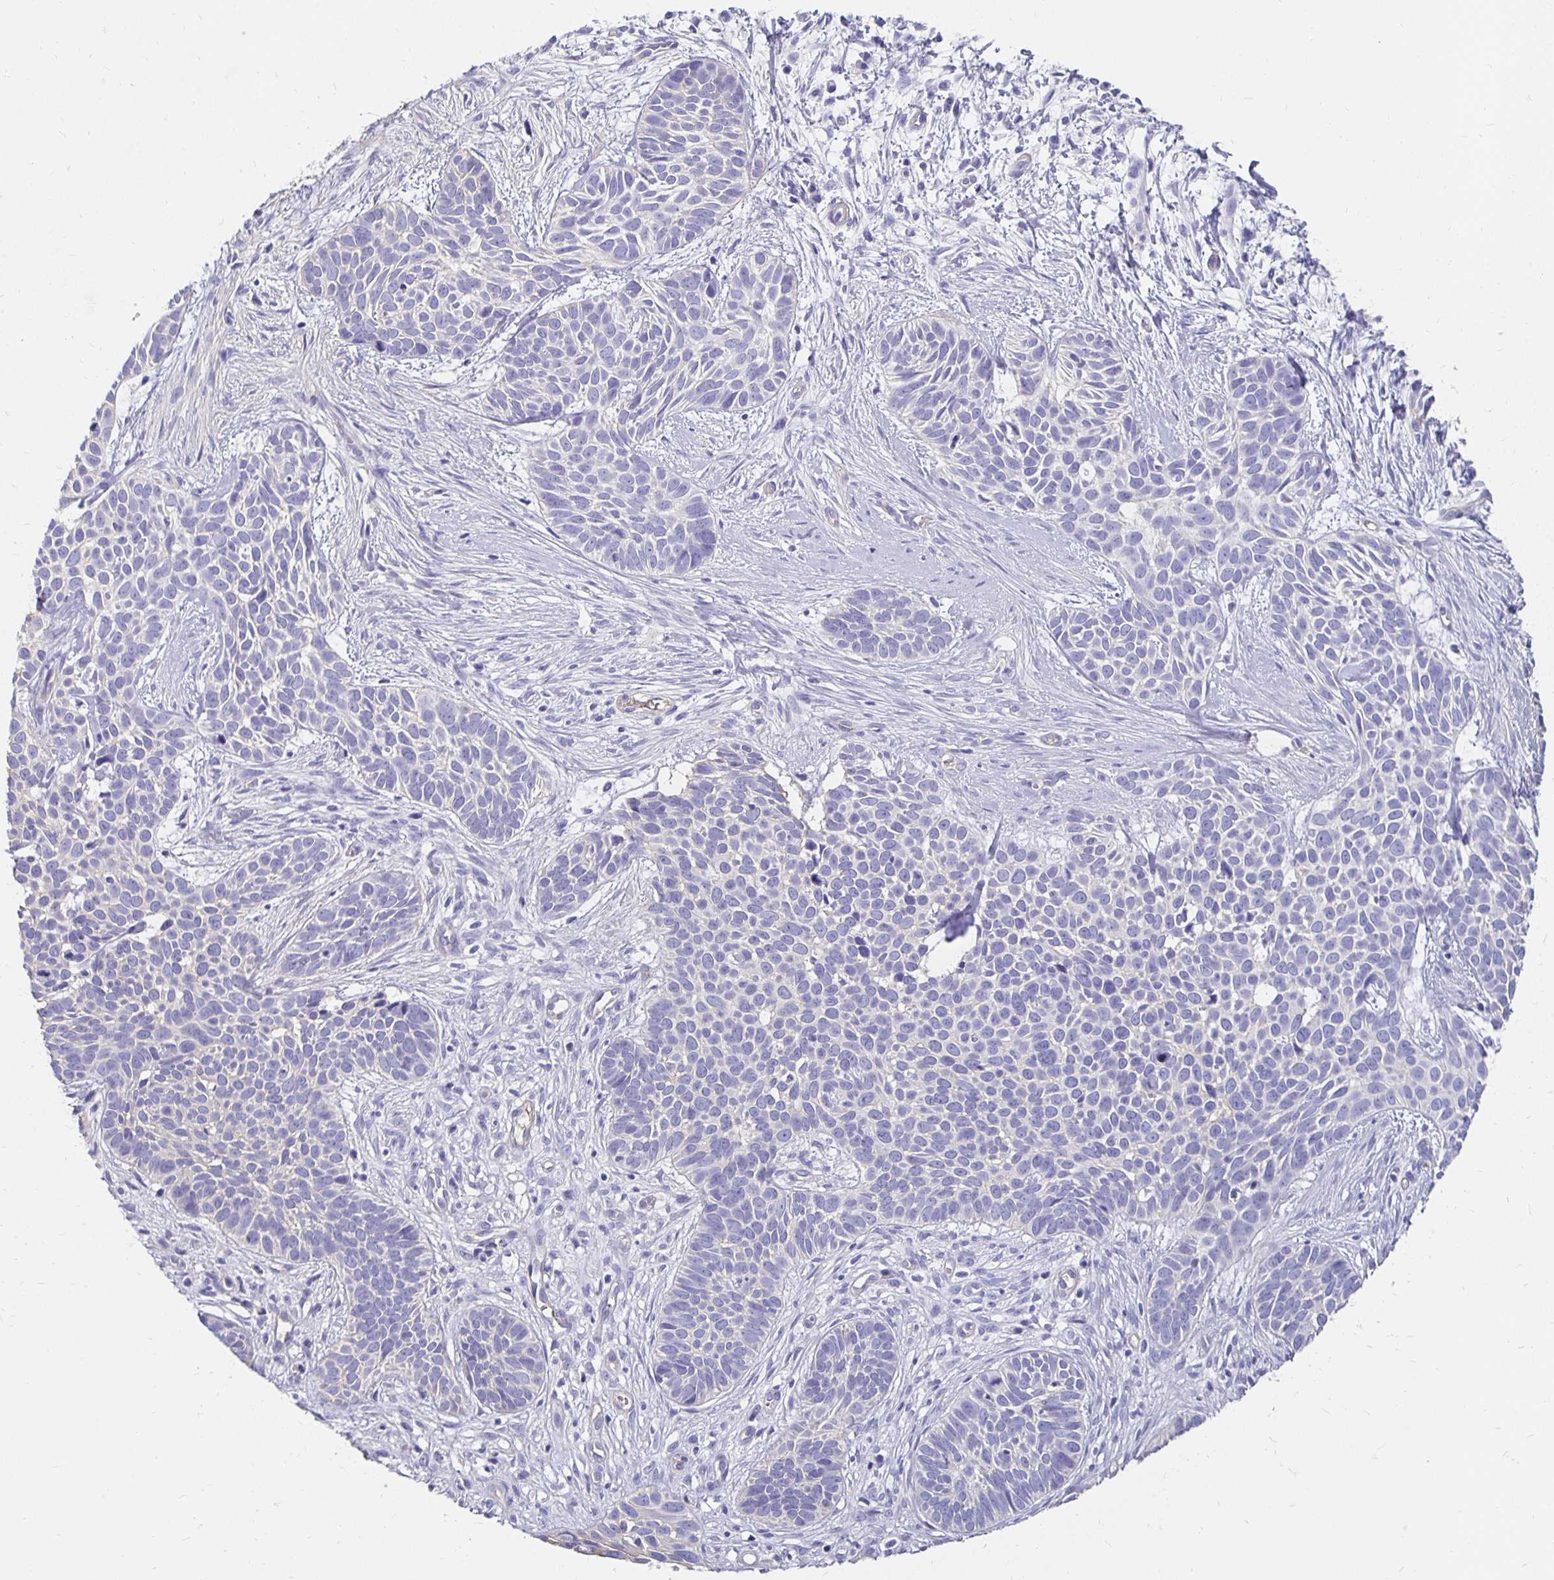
{"staining": {"intensity": "negative", "quantity": "none", "location": "none"}, "tissue": "skin cancer", "cell_type": "Tumor cells", "image_type": "cancer", "snomed": [{"axis": "morphology", "description": "Basal cell carcinoma"}, {"axis": "topography", "description": "Skin"}], "caption": "Immunohistochemistry image of neoplastic tissue: human skin cancer (basal cell carcinoma) stained with DAB (3,3'-diaminobenzidine) exhibits no significant protein positivity in tumor cells.", "gene": "APOB", "patient": {"sex": "male", "age": 69}}